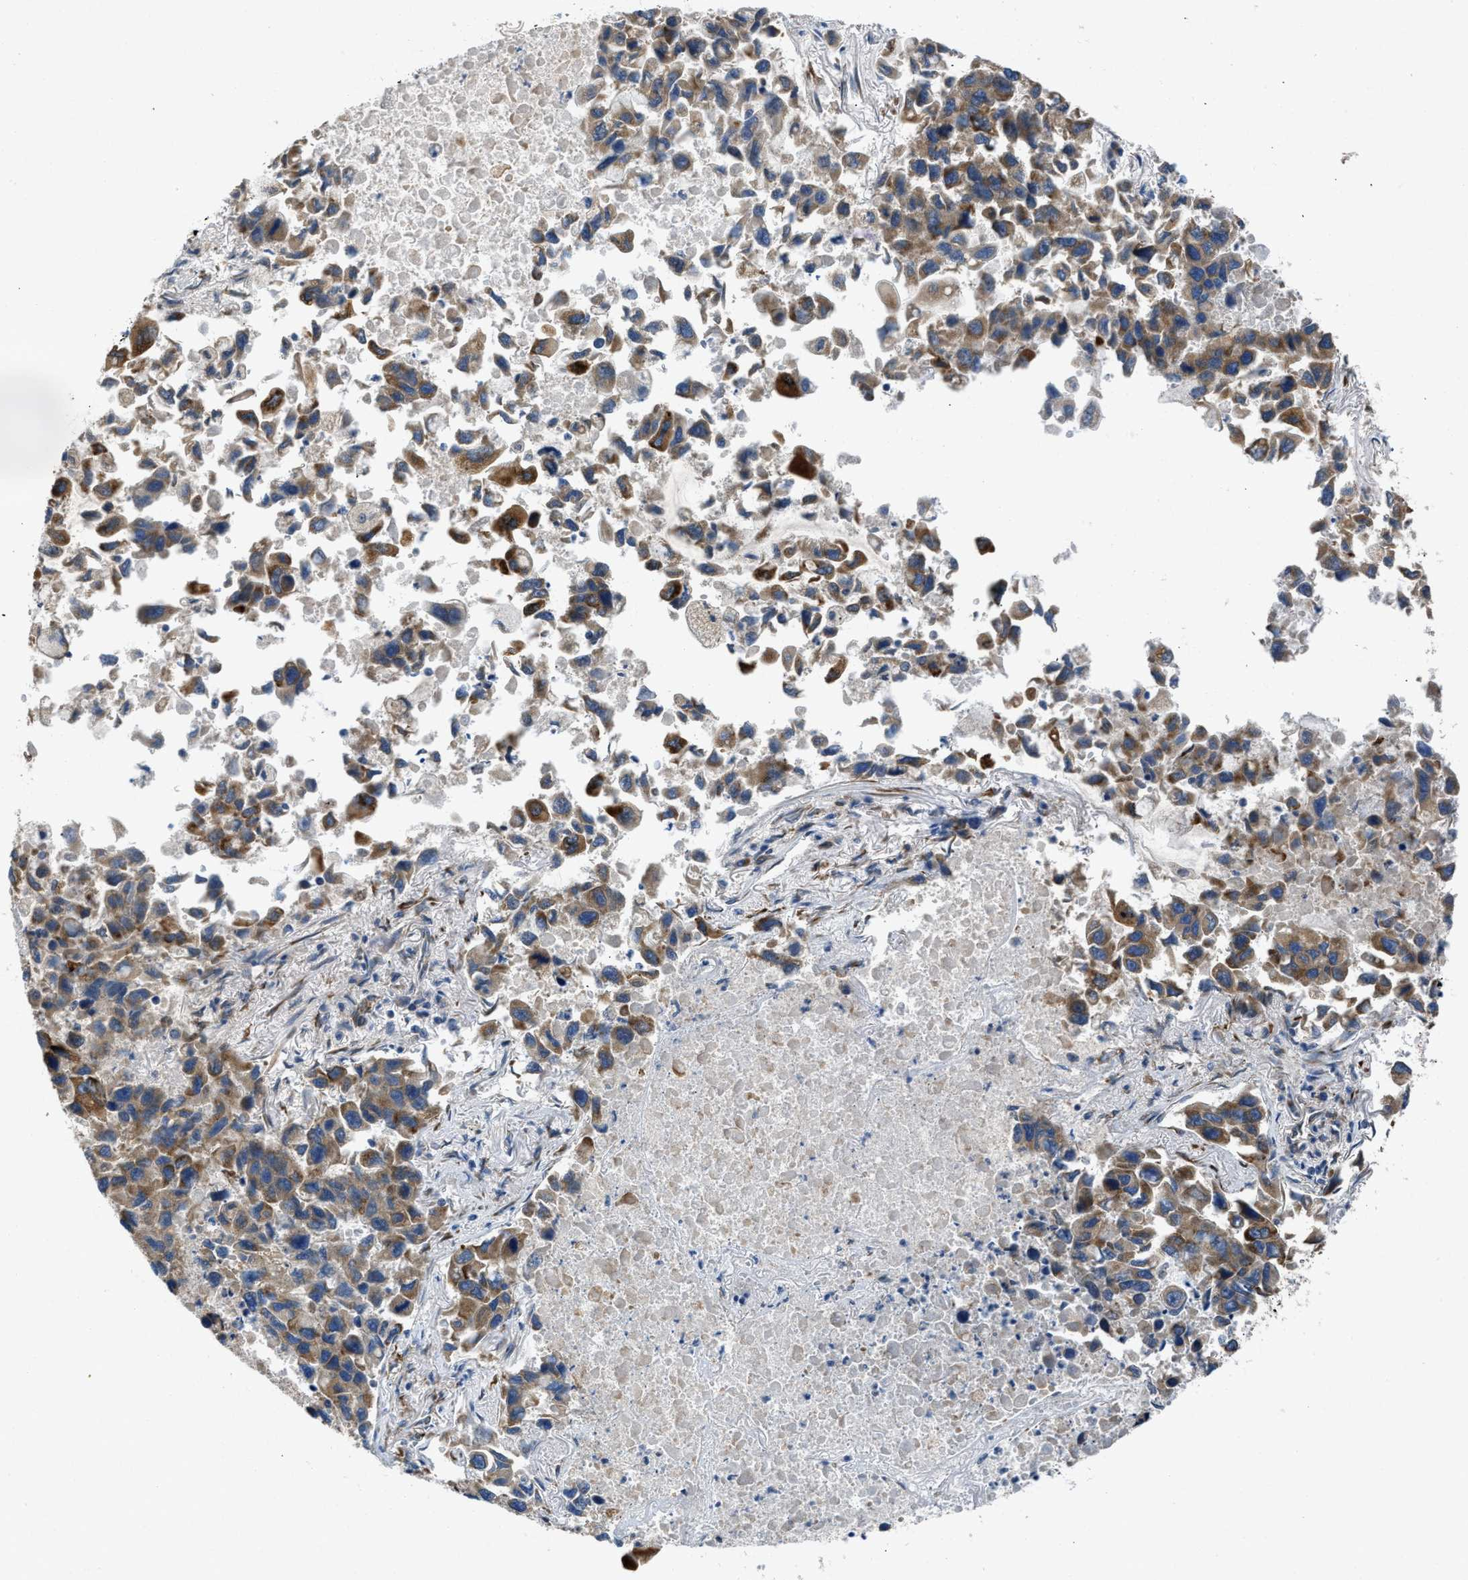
{"staining": {"intensity": "moderate", "quantity": ">75%", "location": "cytoplasmic/membranous"}, "tissue": "lung cancer", "cell_type": "Tumor cells", "image_type": "cancer", "snomed": [{"axis": "morphology", "description": "Adenocarcinoma, NOS"}, {"axis": "topography", "description": "Lung"}], "caption": "Protein expression analysis of human adenocarcinoma (lung) reveals moderate cytoplasmic/membranous expression in approximately >75% of tumor cells. (DAB IHC, brown staining for protein, blue staining for nuclei).", "gene": "GGCX", "patient": {"sex": "male", "age": 64}}